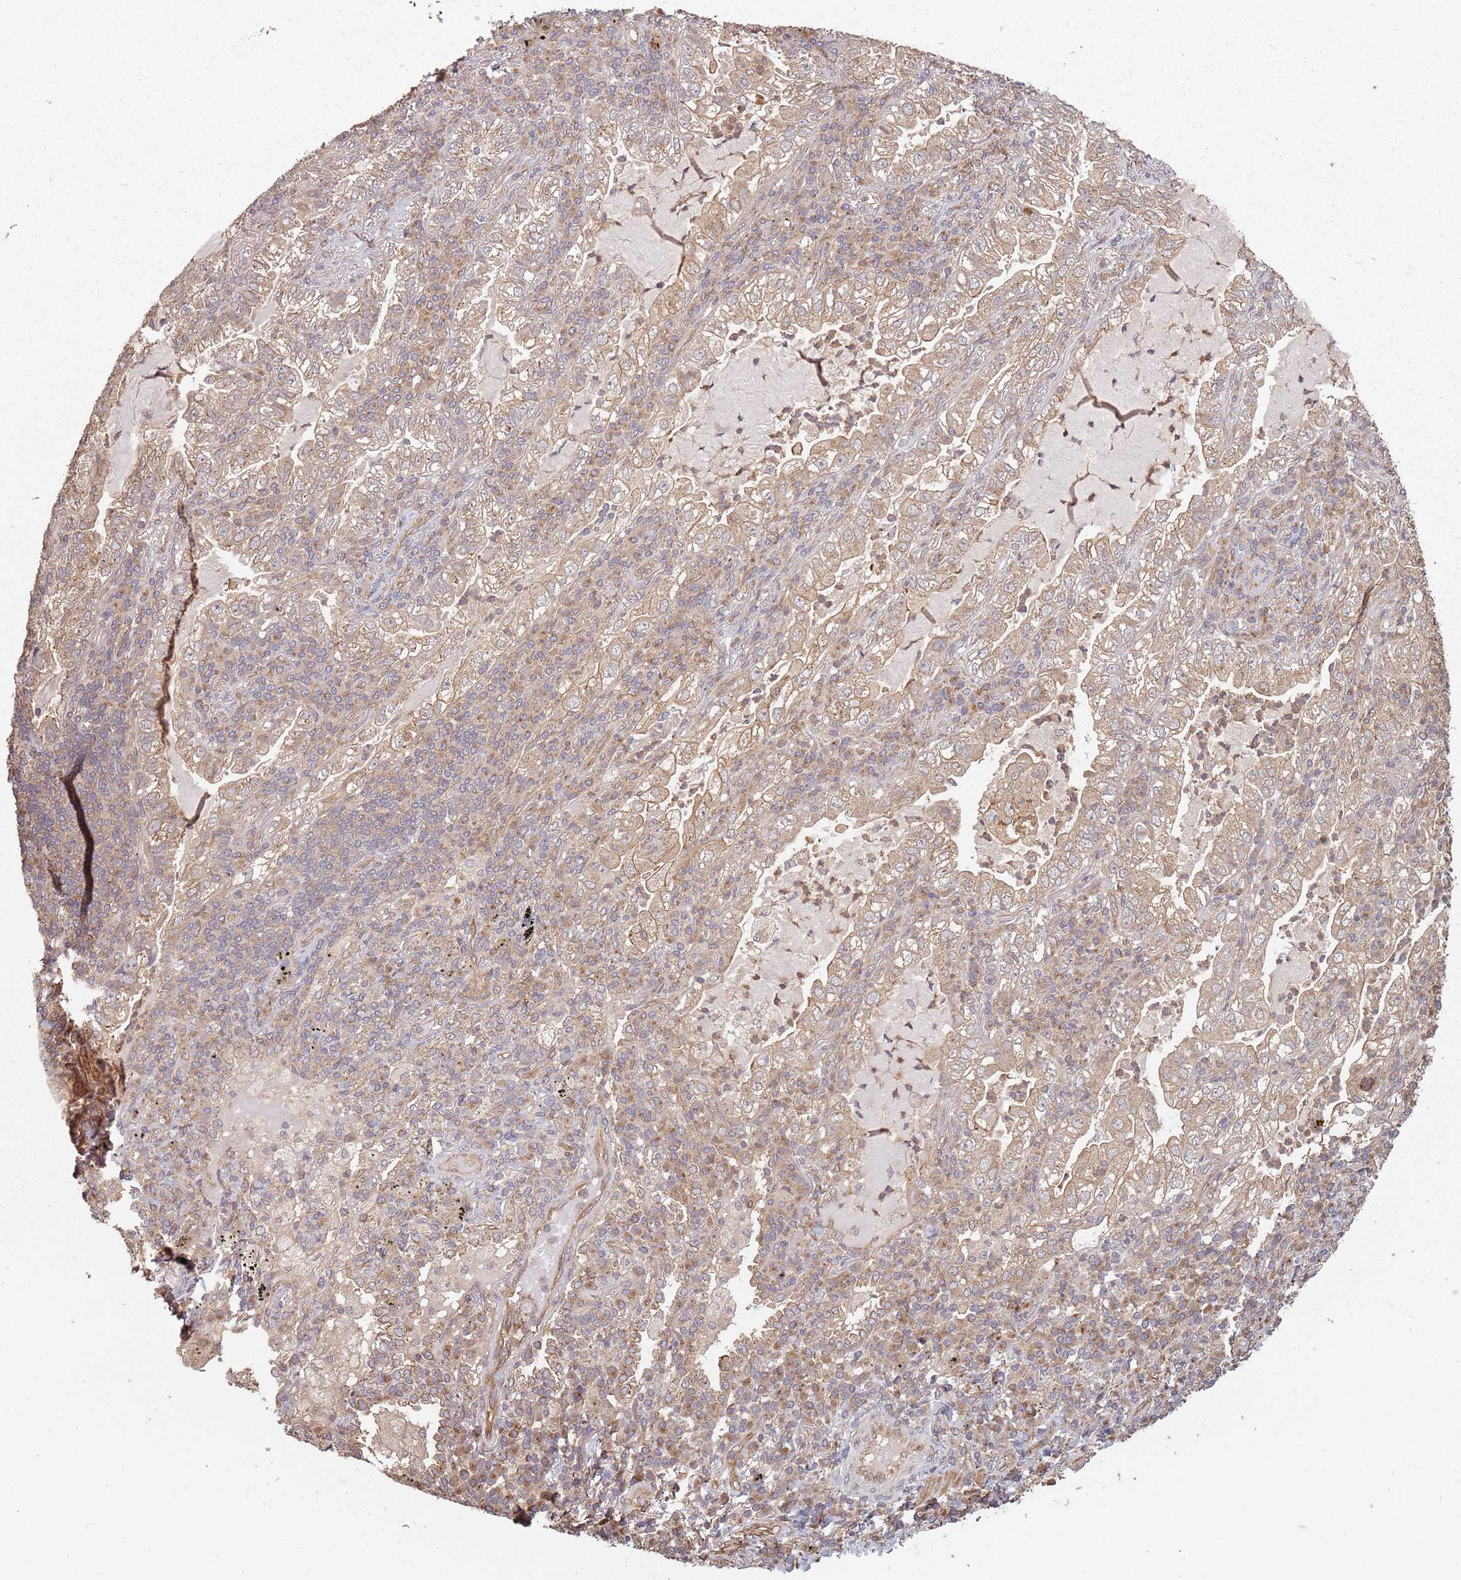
{"staining": {"intensity": "weak", "quantity": "25%-75%", "location": "cytoplasmic/membranous"}, "tissue": "lung cancer", "cell_type": "Tumor cells", "image_type": "cancer", "snomed": [{"axis": "morphology", "description": "Adenocarcinoma, NOS"}, {"axis": "topography", "description": "Lung"}], "caption": "Lung cancer (adenocarcinoma) tissue shows weak cytoplasmic/membranous expression in approximately 25%-75% of tumor cells, visualized by immunohistochemistry.", "gene": "C3orf14", "patient": {"sex": "female", "age": 73}}